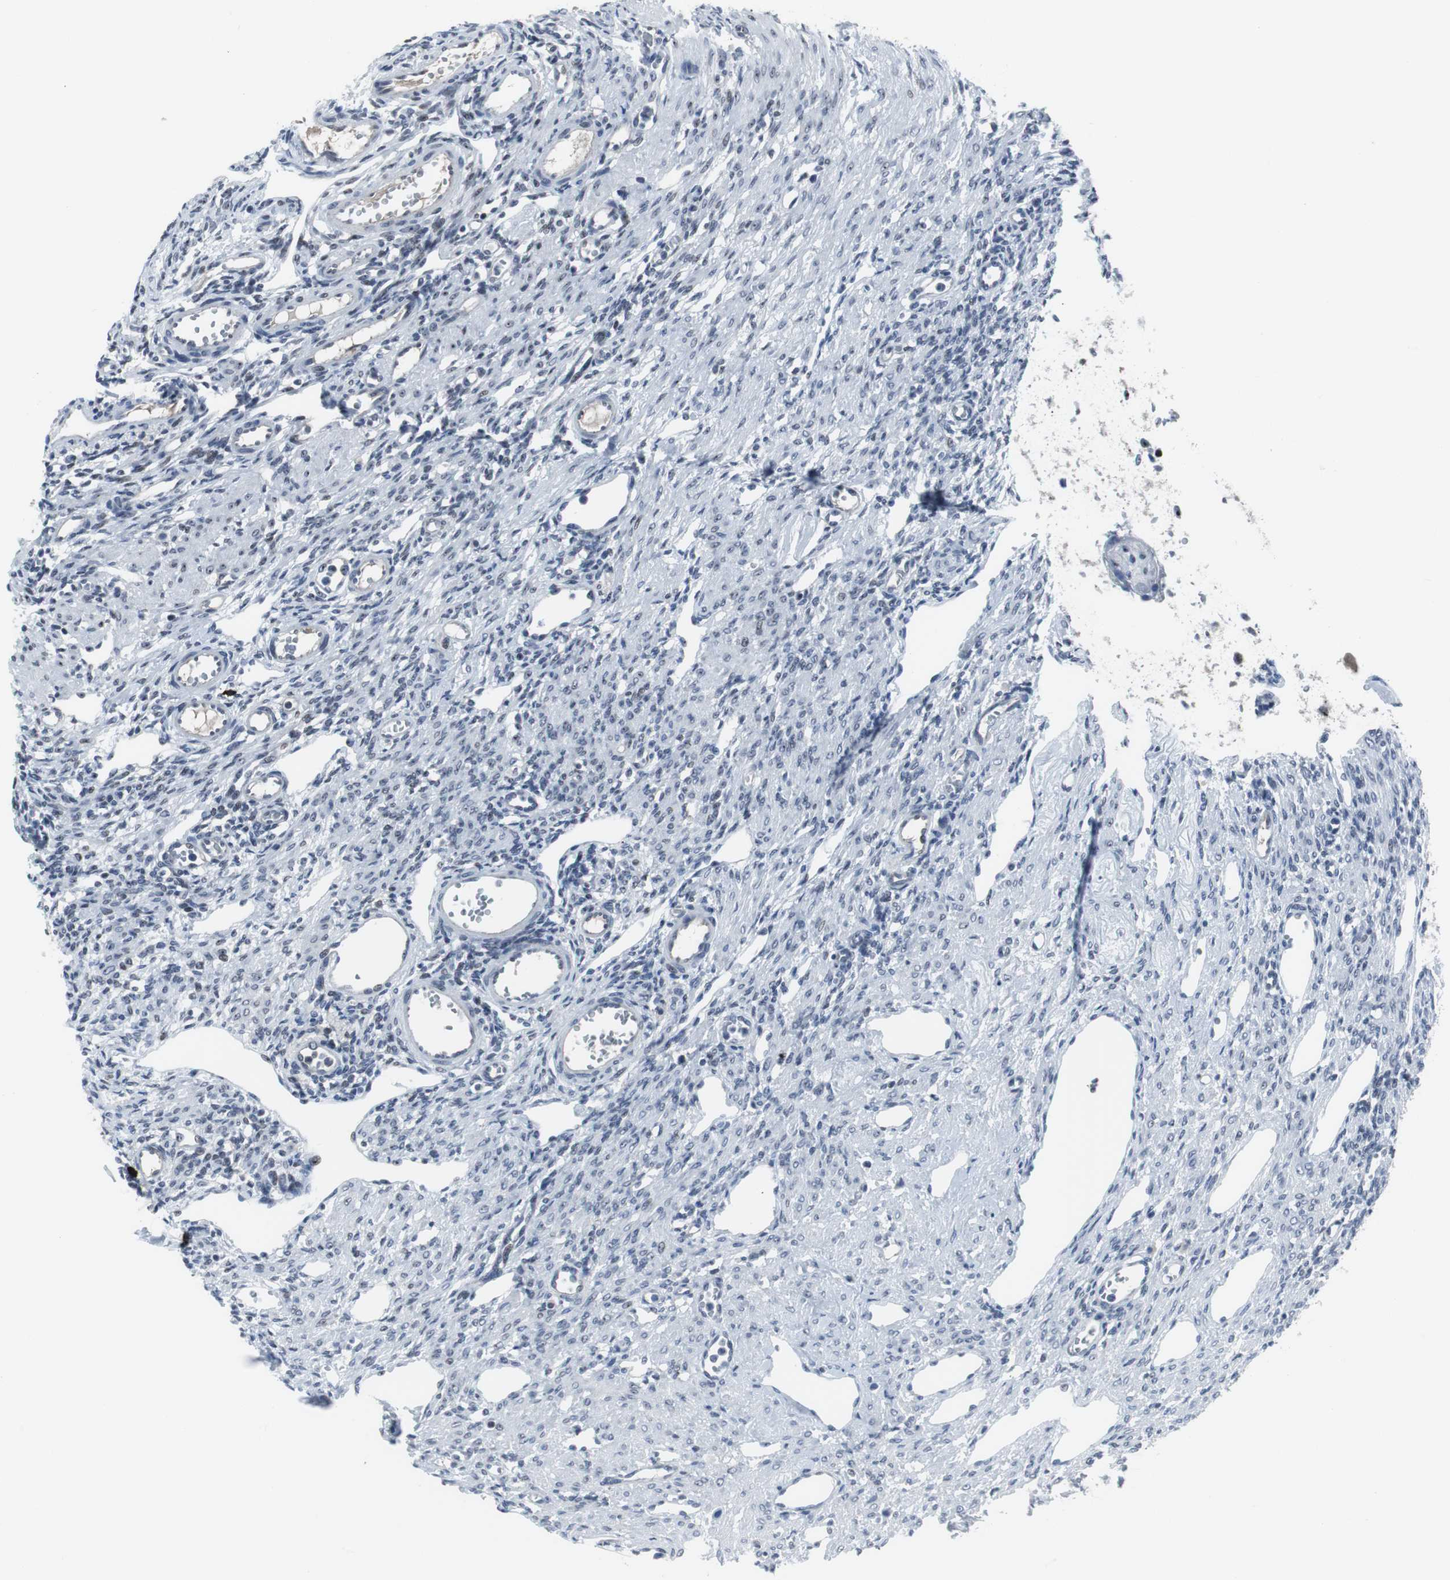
{"staining": {"intensity": "negative", "quantity": "none", "location": "none"}, "tissue": "ovary", "cell_type": "Ovarian stroma cells", "image_type": "normal", "snomed": [{"axis": "morphology", "description": "Normal tissue, NOS"}, {"axis": "topography", "description": "Ovary"}], "caption": "Immunohistochemistry (IHC) of unremarkable human ovary reveals no expression in ovarian stroma cells. Nuclei are stained in blue.", "gene": "DOK1", "patient": {"sex": "female", "age": 33}}